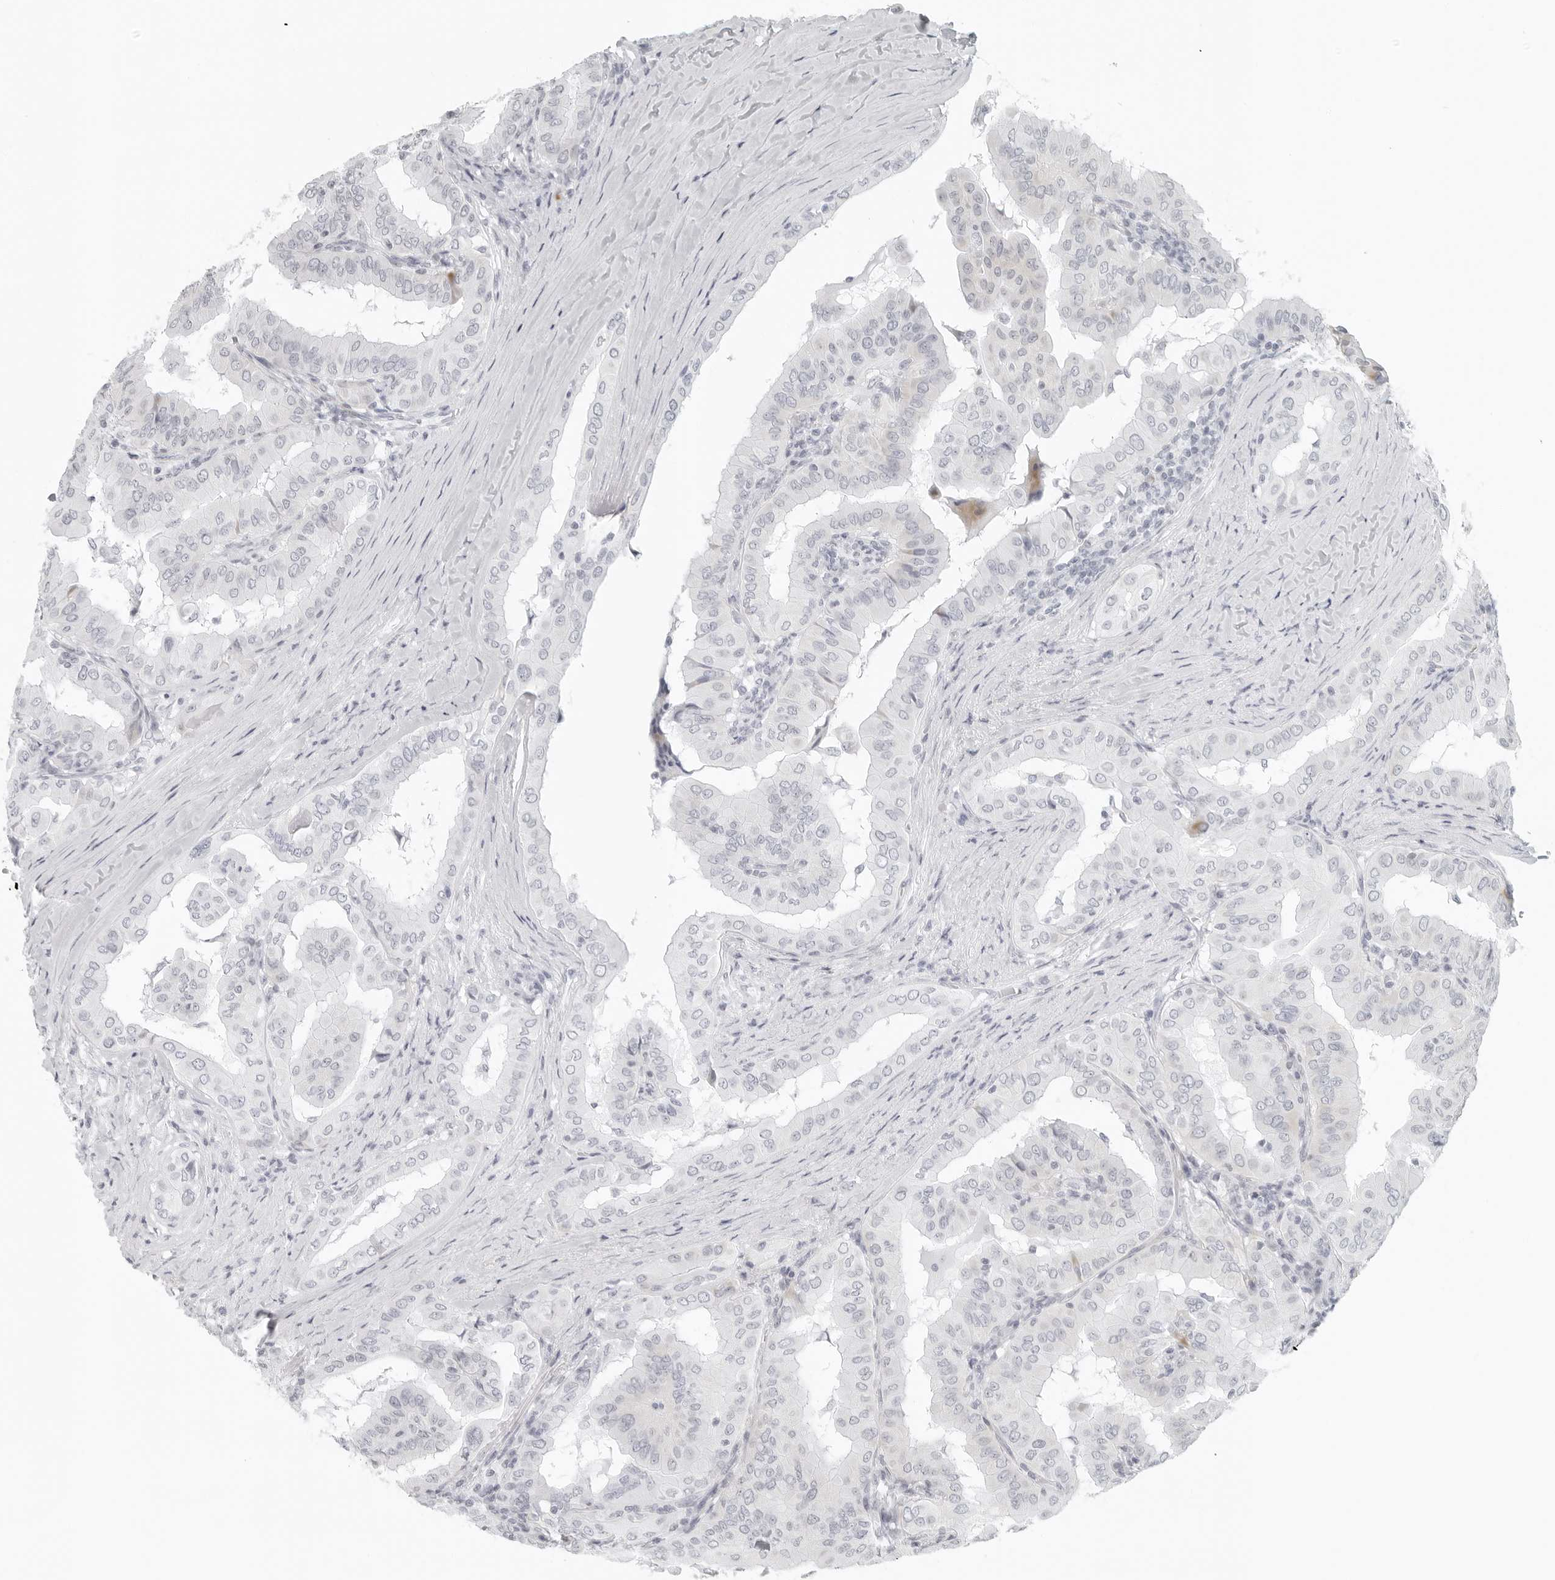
{"staining": {"intensity": "negative", "quantity": "none", "location": "none"}, "tissue": "thyroid cancer", "cell_type": "Tumor cells", "image_type": "cancer", "snomed": [{"axis": "morphology", "description": "Papillary adenocarcinoma, NOS"}, {"axis": "topography", "description": "Thyroid gland"}], "caption": "Image shows no protein expression in tumor cells of thyroid cancer tissue.", "gene": "RPS6KC1", "patient": {"sex": "male", "age": 33}}